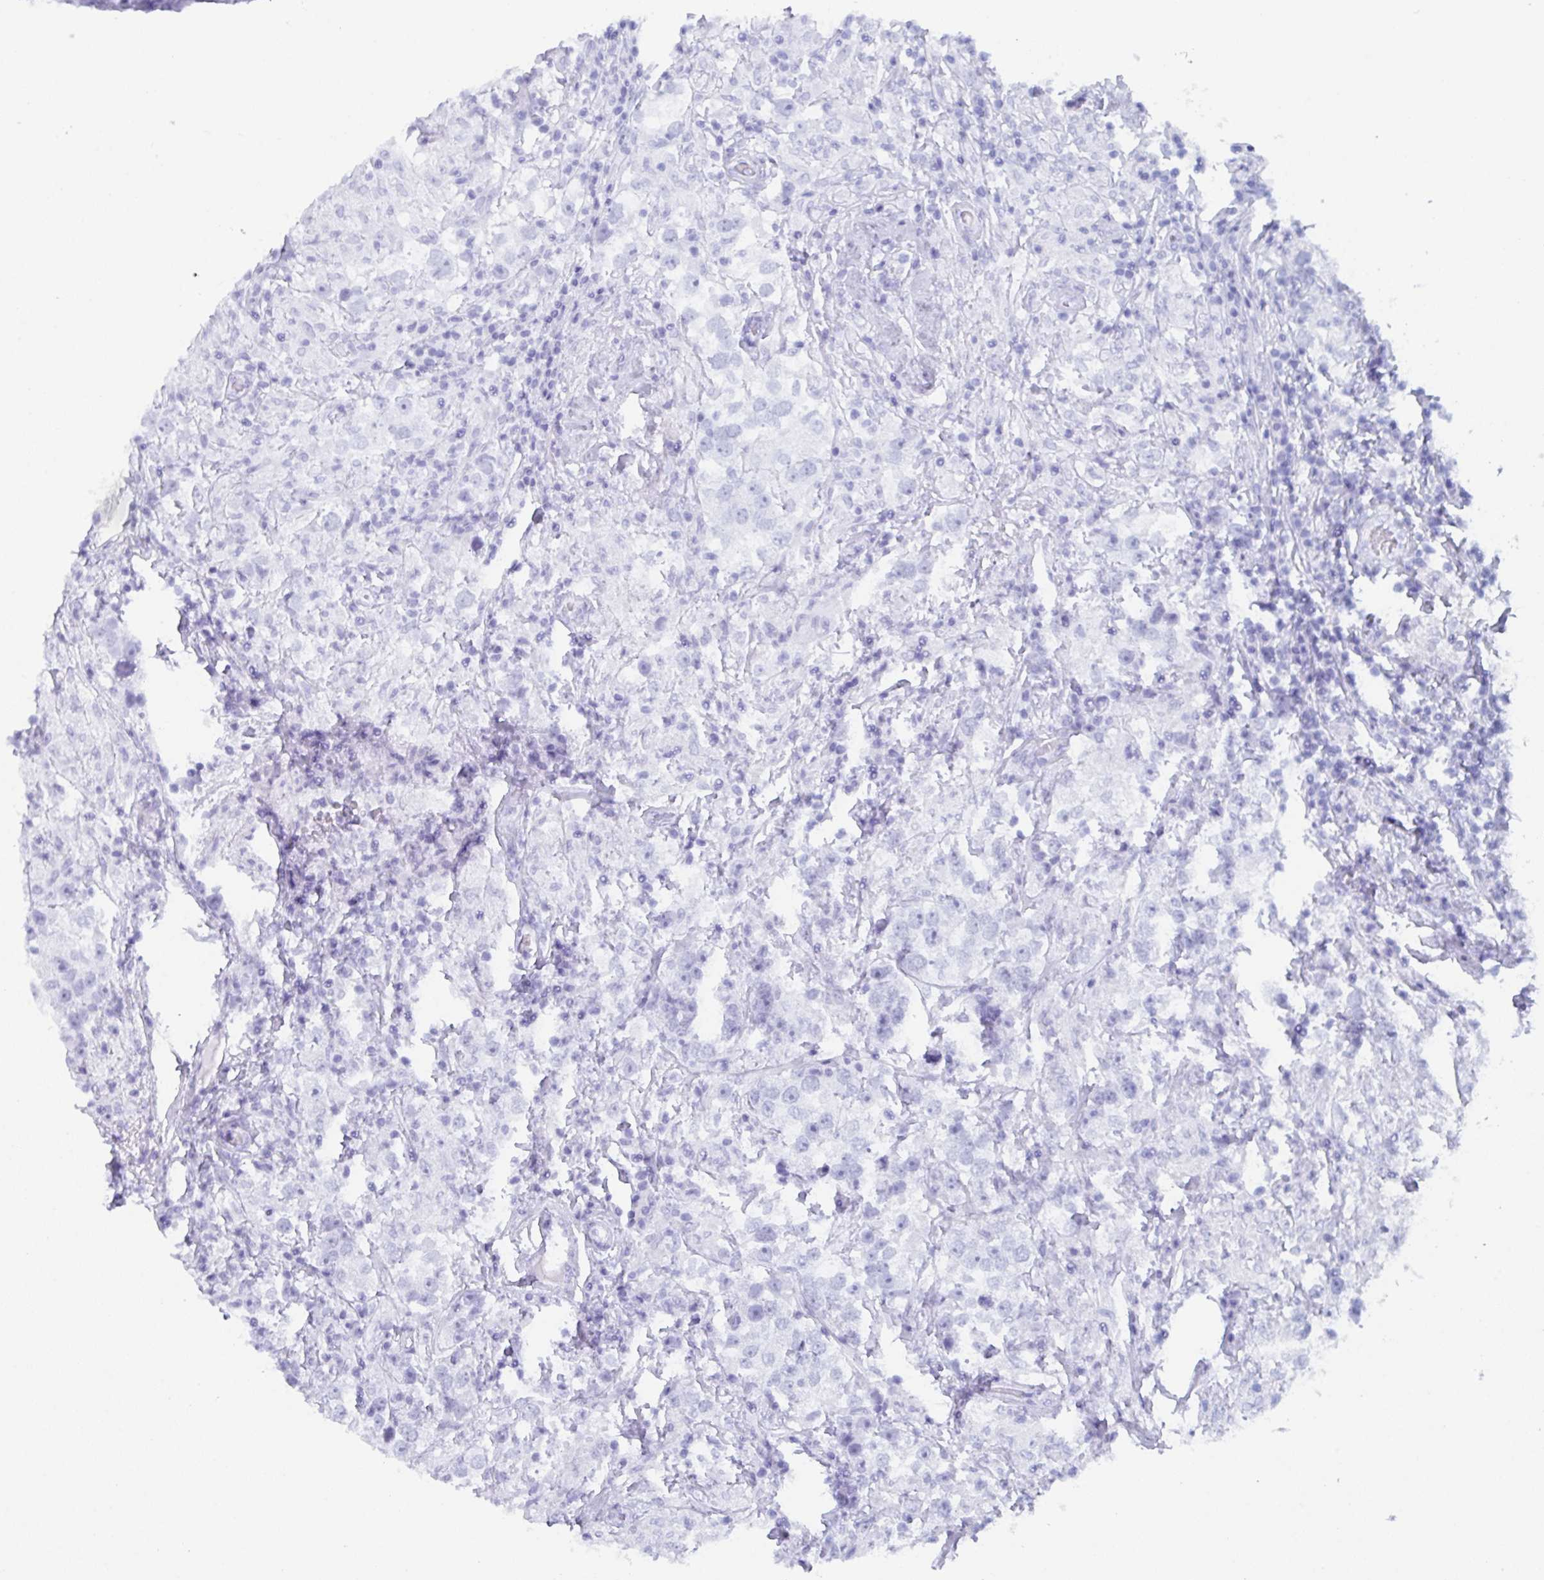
{"staining": {"intensity": "negative", "quantity": "none", "location": "none"}, "tissue": "testis cancer", "cell_type": "Tumor cells", "image_type": "cancer", "snomed": [{"axis": "morphology", "description": "Seminoma, NOS"}, {"axis": "topography", "description": "Testis"}], "caption": "This is an IHC micrograph of human seminoma (testis). There is no staining in tumor cells.", "gene": "LYRM2", "patient": {"sex": "male", "age": 46}}